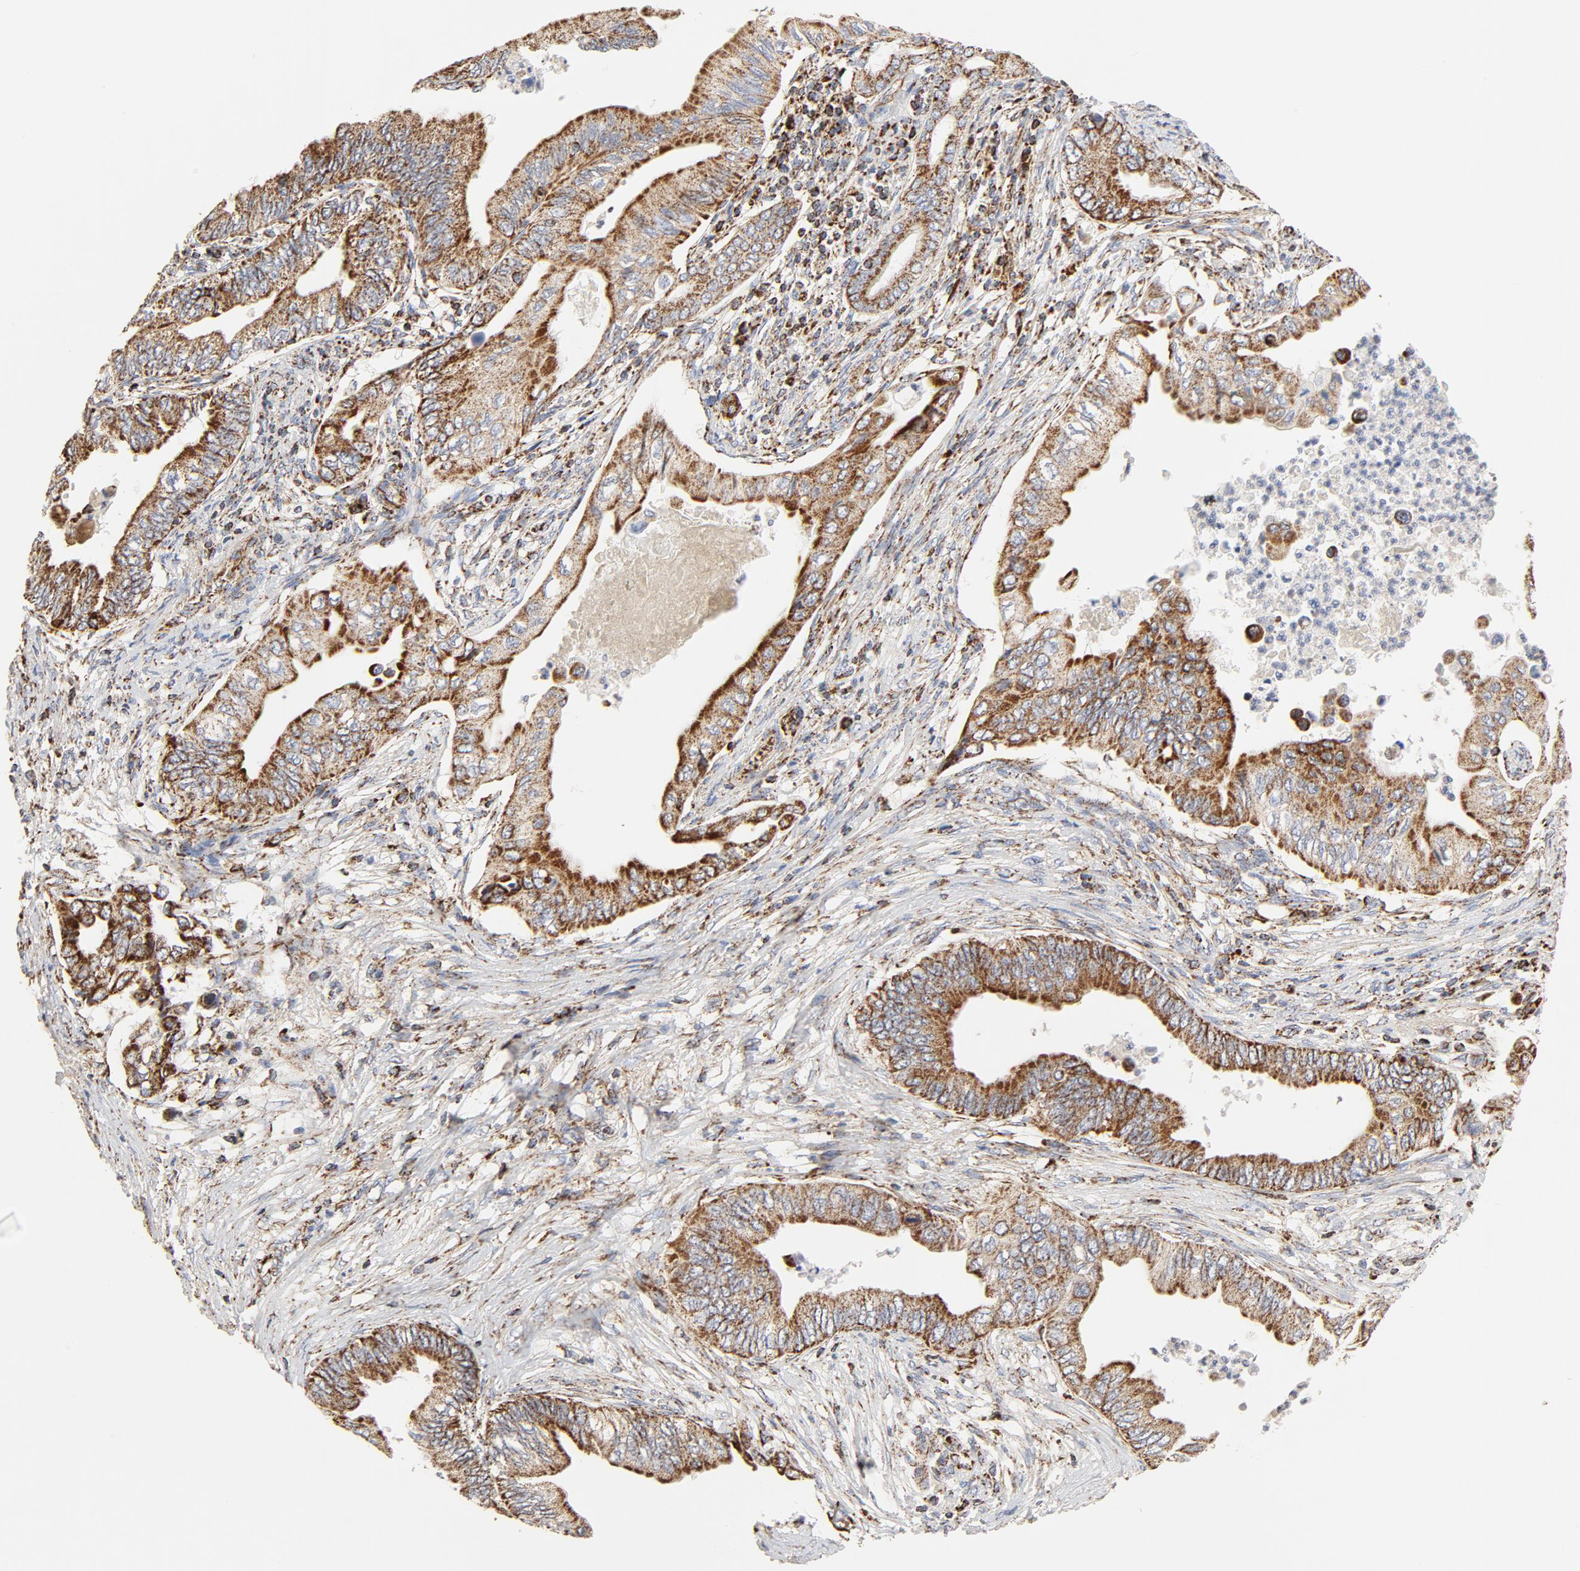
{"staining": {"intensity": "moderate", "quantity": ">75%", "location": "cytoplasmic/membranous"}, "tissue": "pancreatic cancer", "cell_type": "Tumor cells", "image_type": "cancer", "snomed": [{"axis": "morphology", "description": "Adenocarcinoma, NOS"}, {"axis": "topography", "description": "Pancreas"}], "caption": "Pancreatic cancer (adenocarcinoma) stained with a protein marker displays moderate staining in tumor cells.", "gene": "PCNX4", "patient": {"sex": "female", "age": 66}}